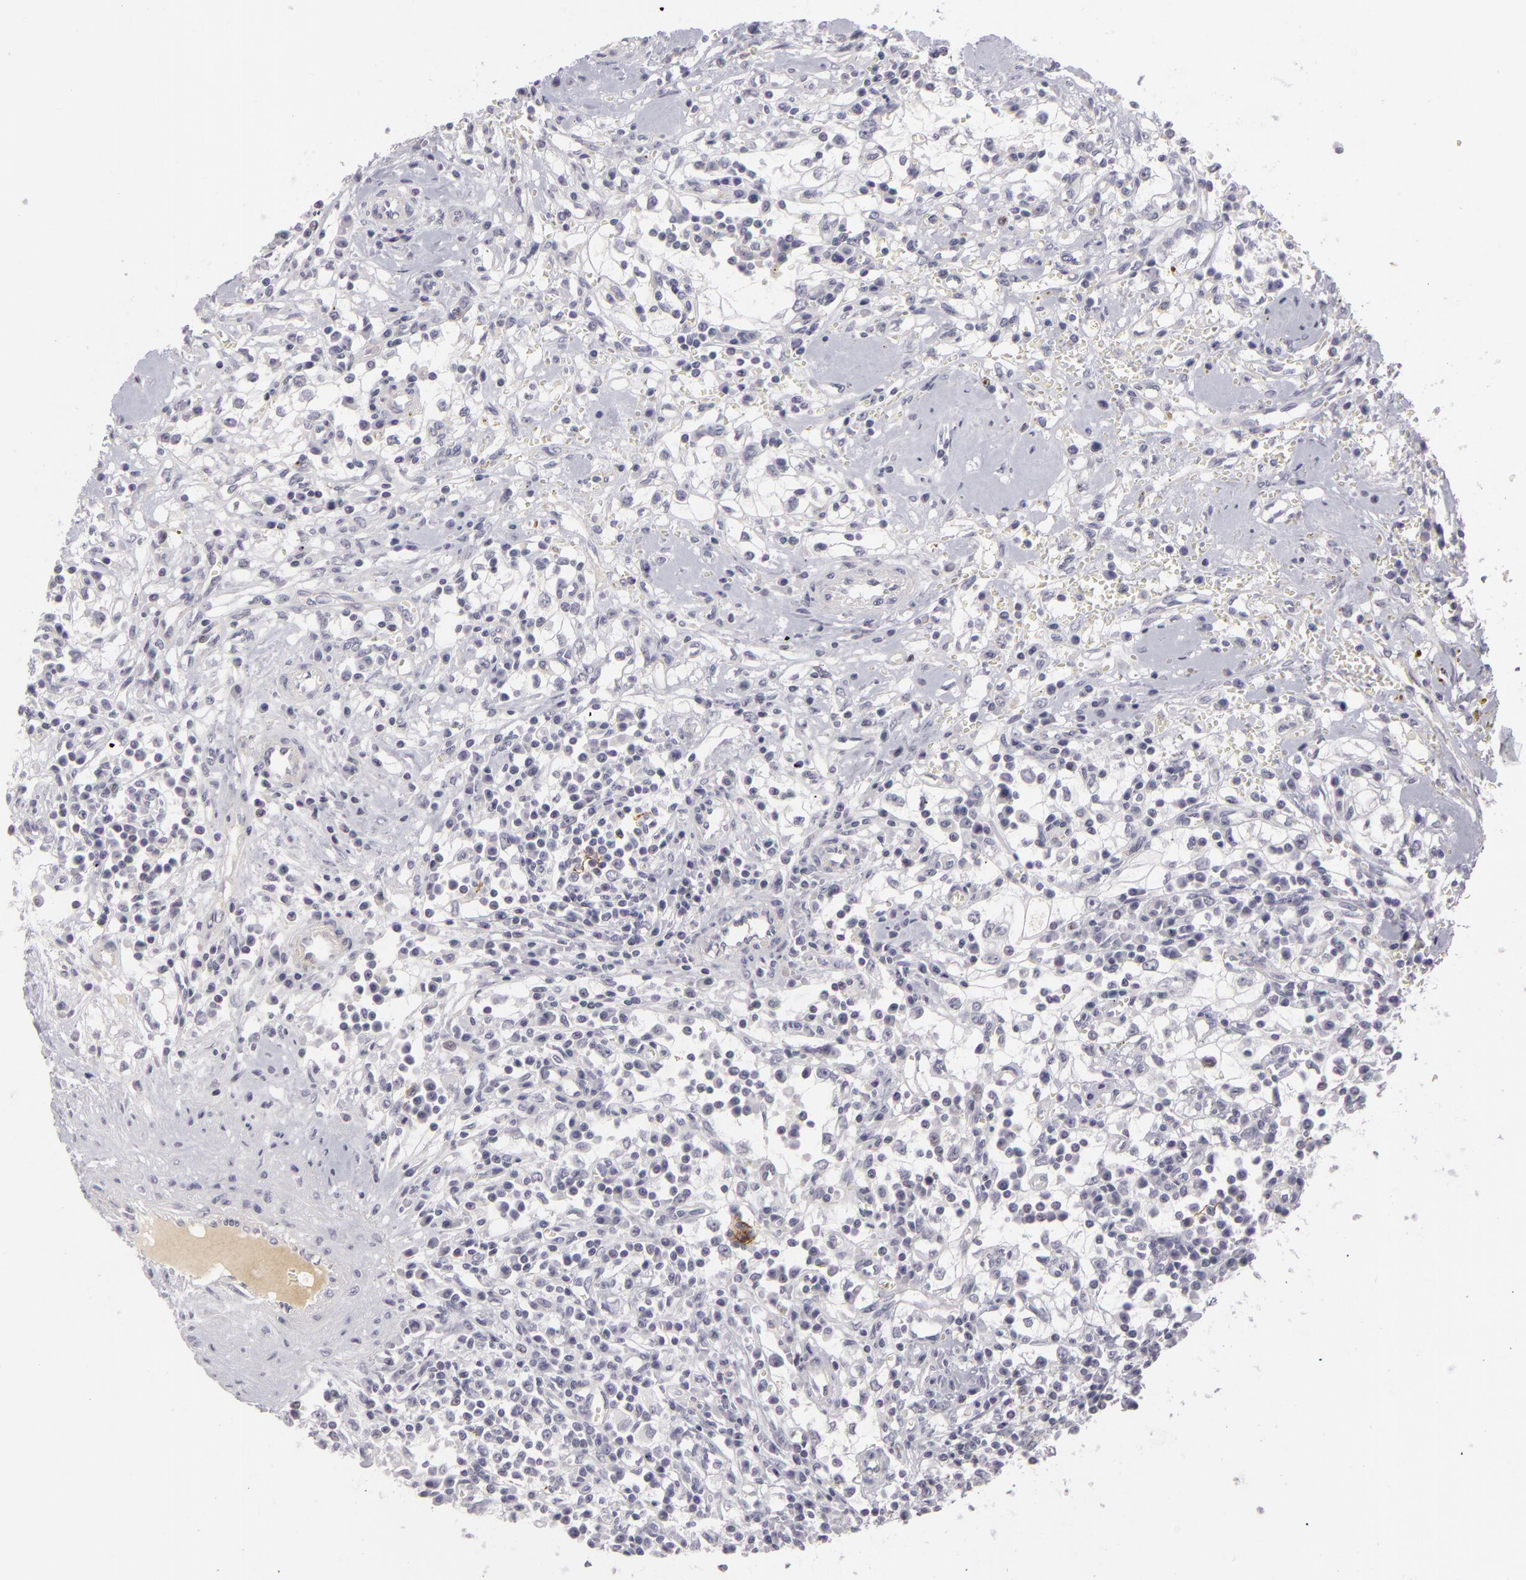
{"staining": {"intensity": "negative", "quantity": "none", "location": "none"}, "tissue": "renal cancer", "cell_type": "Tumor cells", "image_type": "cancer", "snomed": [{"axis": "morphology", "description": "Adenocarcinoma, NOS"}, {"axis": "topography", "description": "Kidney"}], "caption": "Tumor cells are negative for brown protein staining in renal cancer (adenocarcinoma).", "gene": "CTNNB1", "patient": {"sex": "male", "age": 82}}